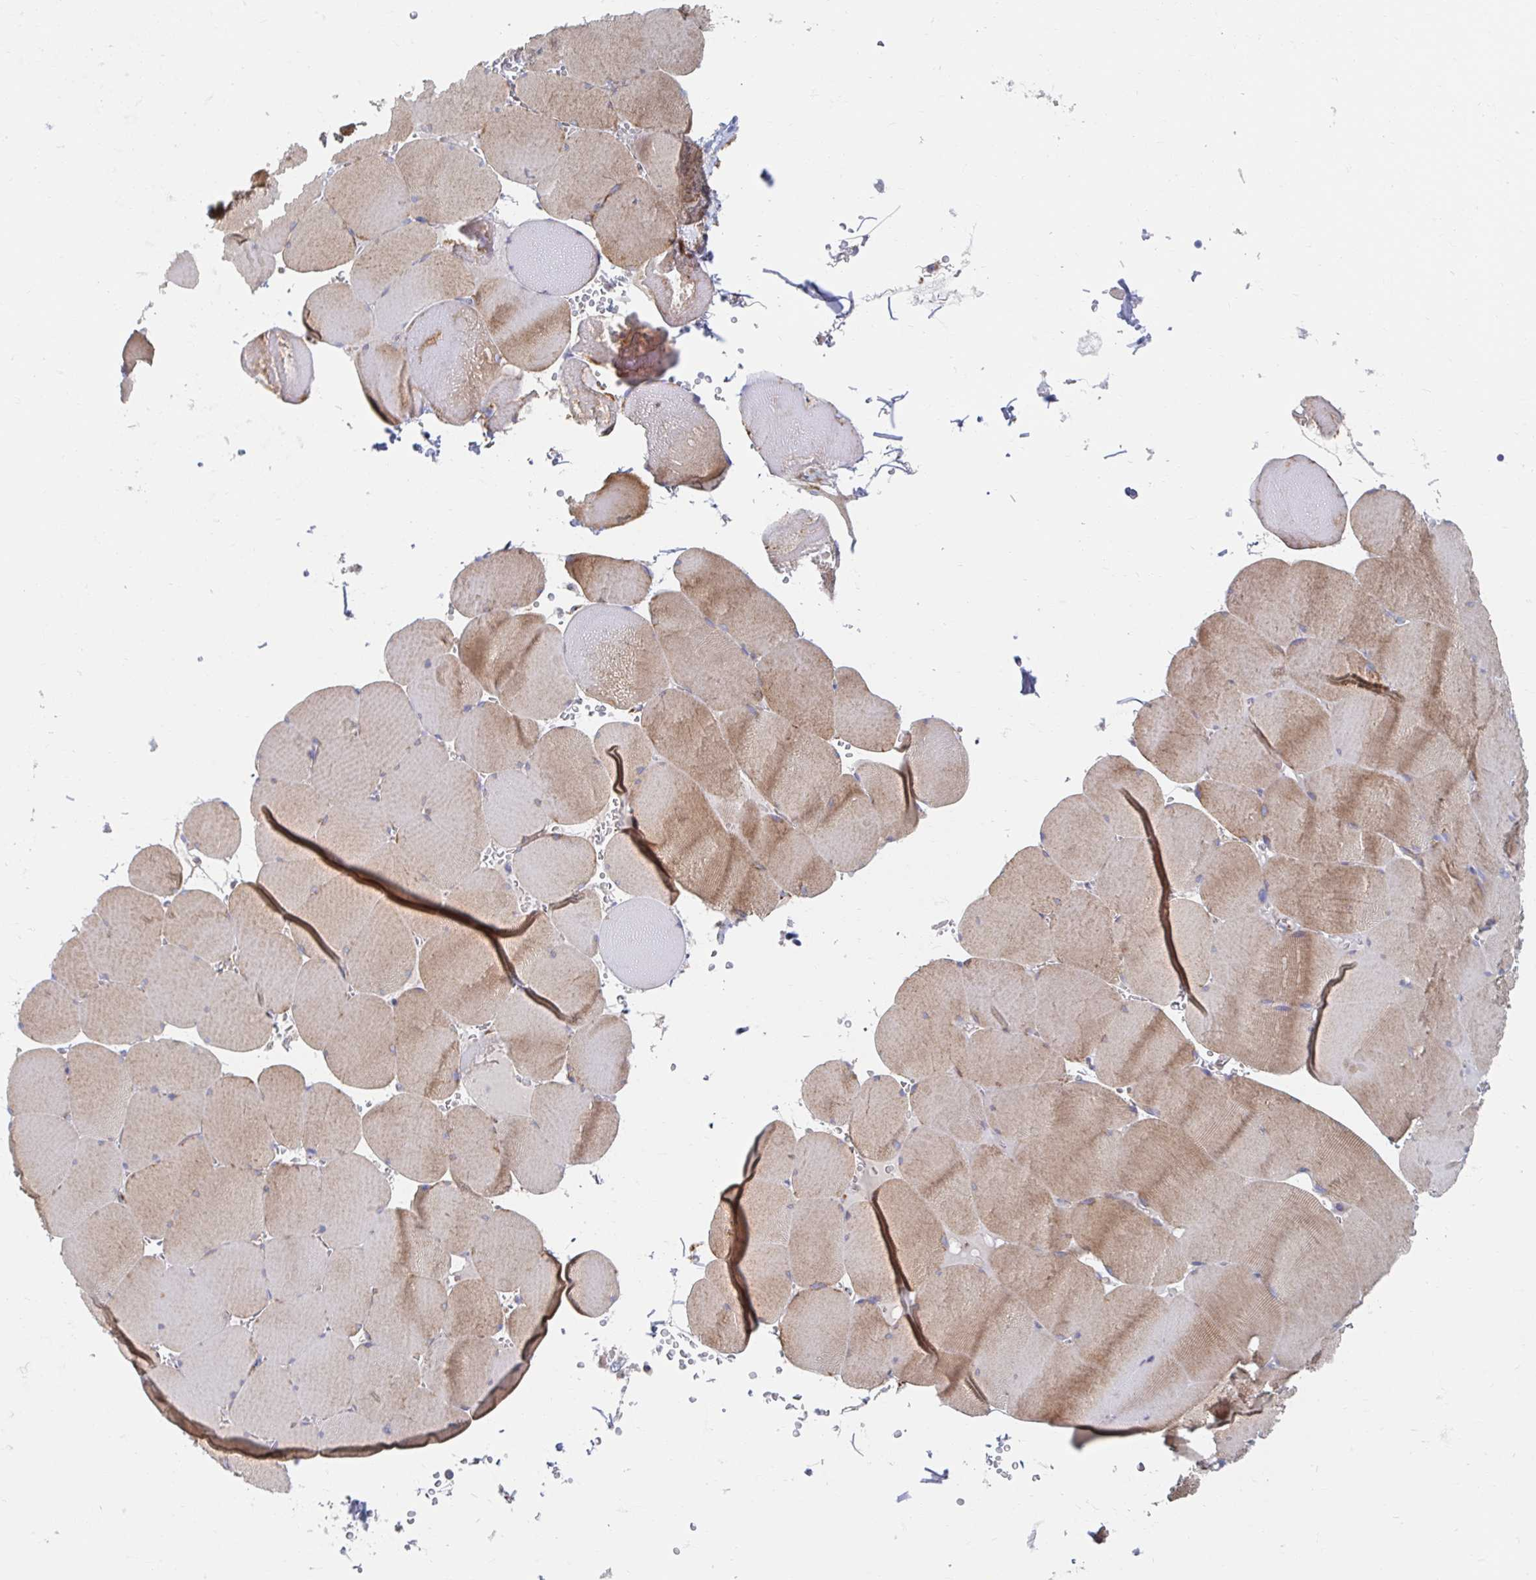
{"staining": {"intensity": "weak", "quantity": ">75%", "location": "cytoplasmic/membranous"}, "tissue": "skeletal muscle", "cell_type": "Myocytes", "image_type": "normal", "snomed": [{"axis": "morphology", "description": "Normal tissue, NOS"}, {"axis": "topography", "description": "Skeletal muscle"}, {"axis": "topography", "description": "Head-Neck"}], "caption": "Human skeletal muscle stained for a protein (brown) reveals weak cytoplasmic/membranous positive expression in approximately >75% of myocytes.", "gene": "MAVS", "patient": {"sex": "male", "age": 66}}